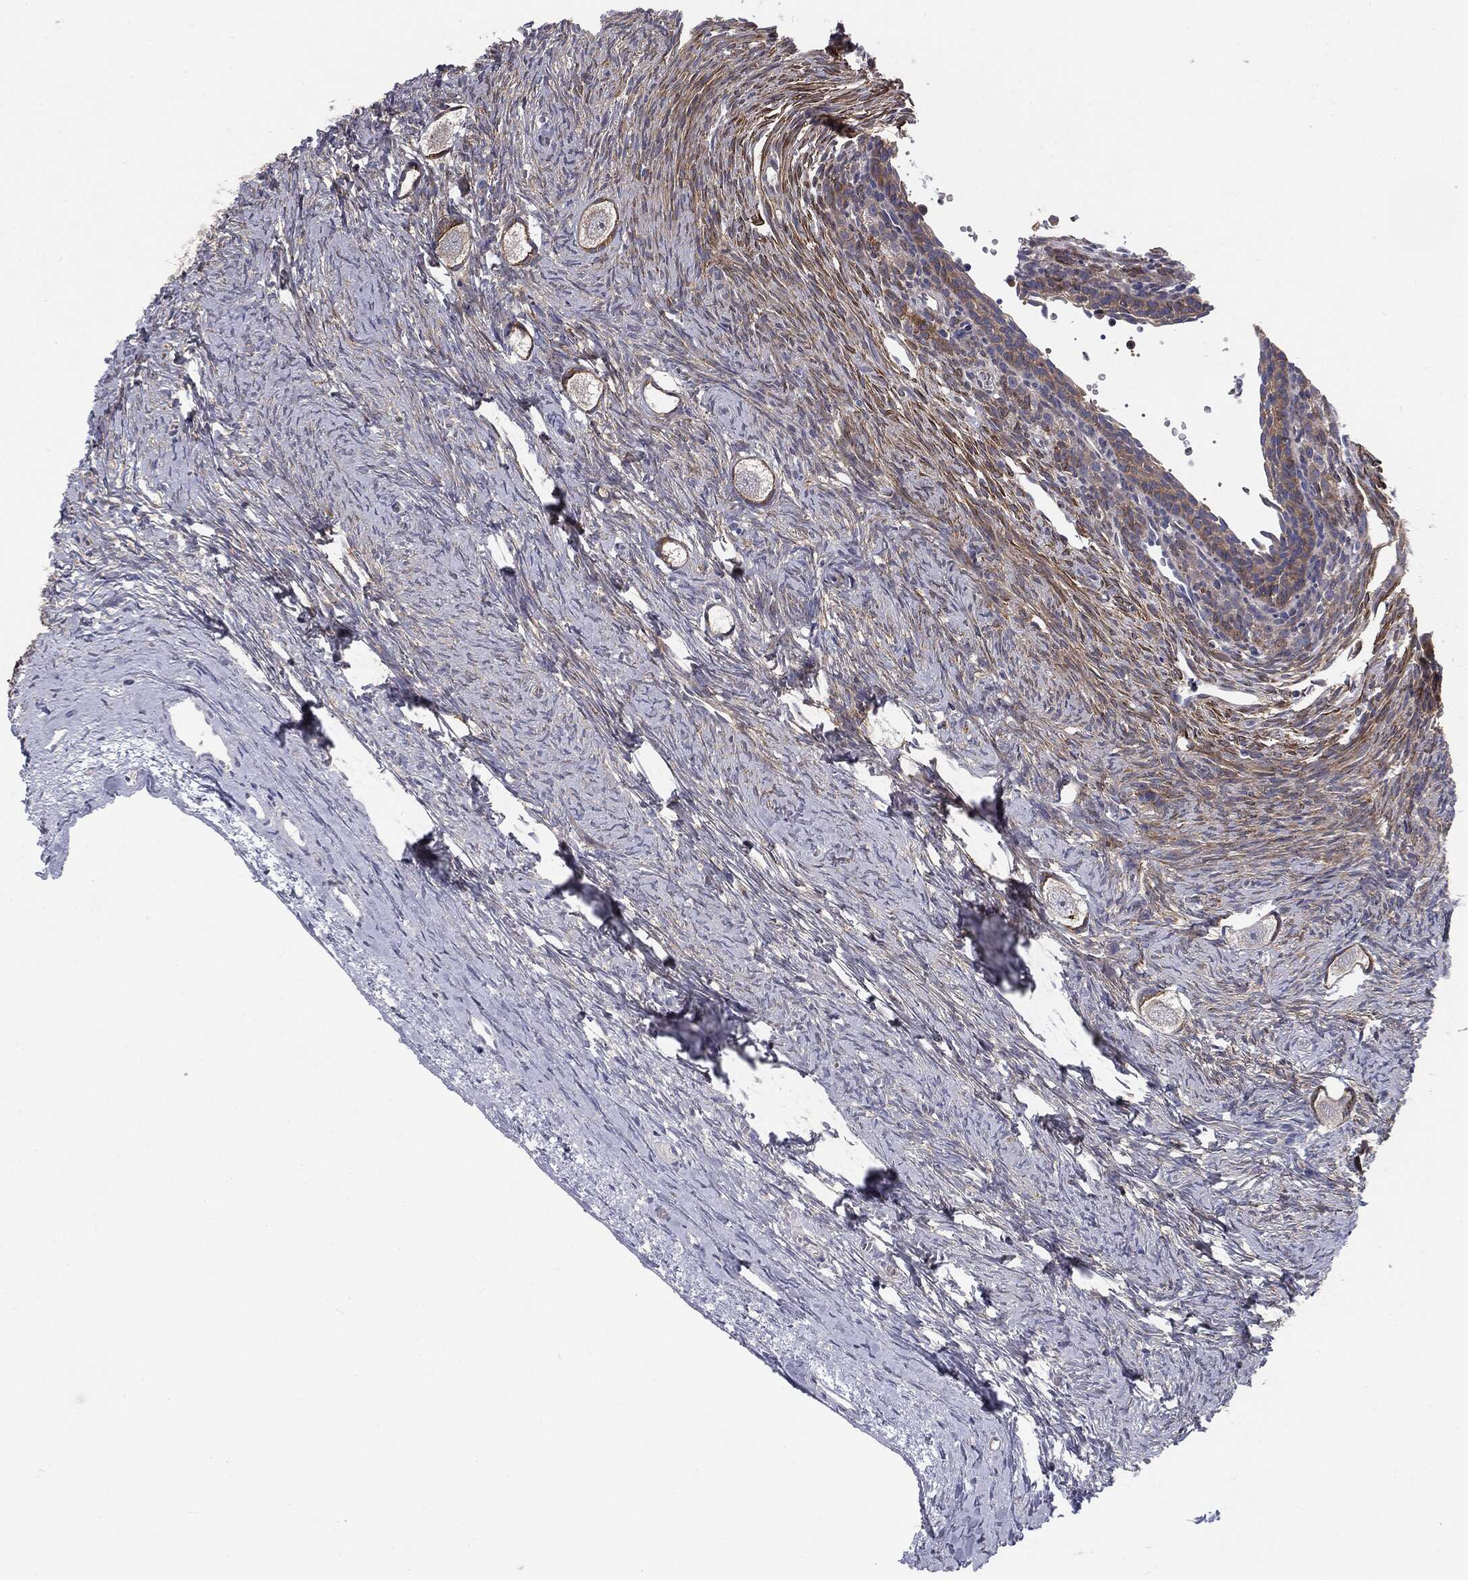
{"staining": {"intensity": "weak", "quantity": "25%-75%", "location": "cytoplasmic/membranous"}, "tissue": "ovary", "cell_type": "Follicle cells", "image_type": "normal", "snomed": [{"axis": "morphology", "description": "Normal tissue, NOS"}, {"axis": "topography", "description": "Ovary"}], "caption": "Immunohistochemistry (IHC) staining of normal ovary, which reveals low levels of weak cytoplasmic/membranous expression in about 25%-75% of follicle cells indicating weak cytoplasmic/membranous protein positivity. The staining was performed using DAB (brown) for protein detection and nuclei were counterstained in hematoxylin (blue).", "gene": "KRT5", "patient": {"sex": "female", "age": 27}}